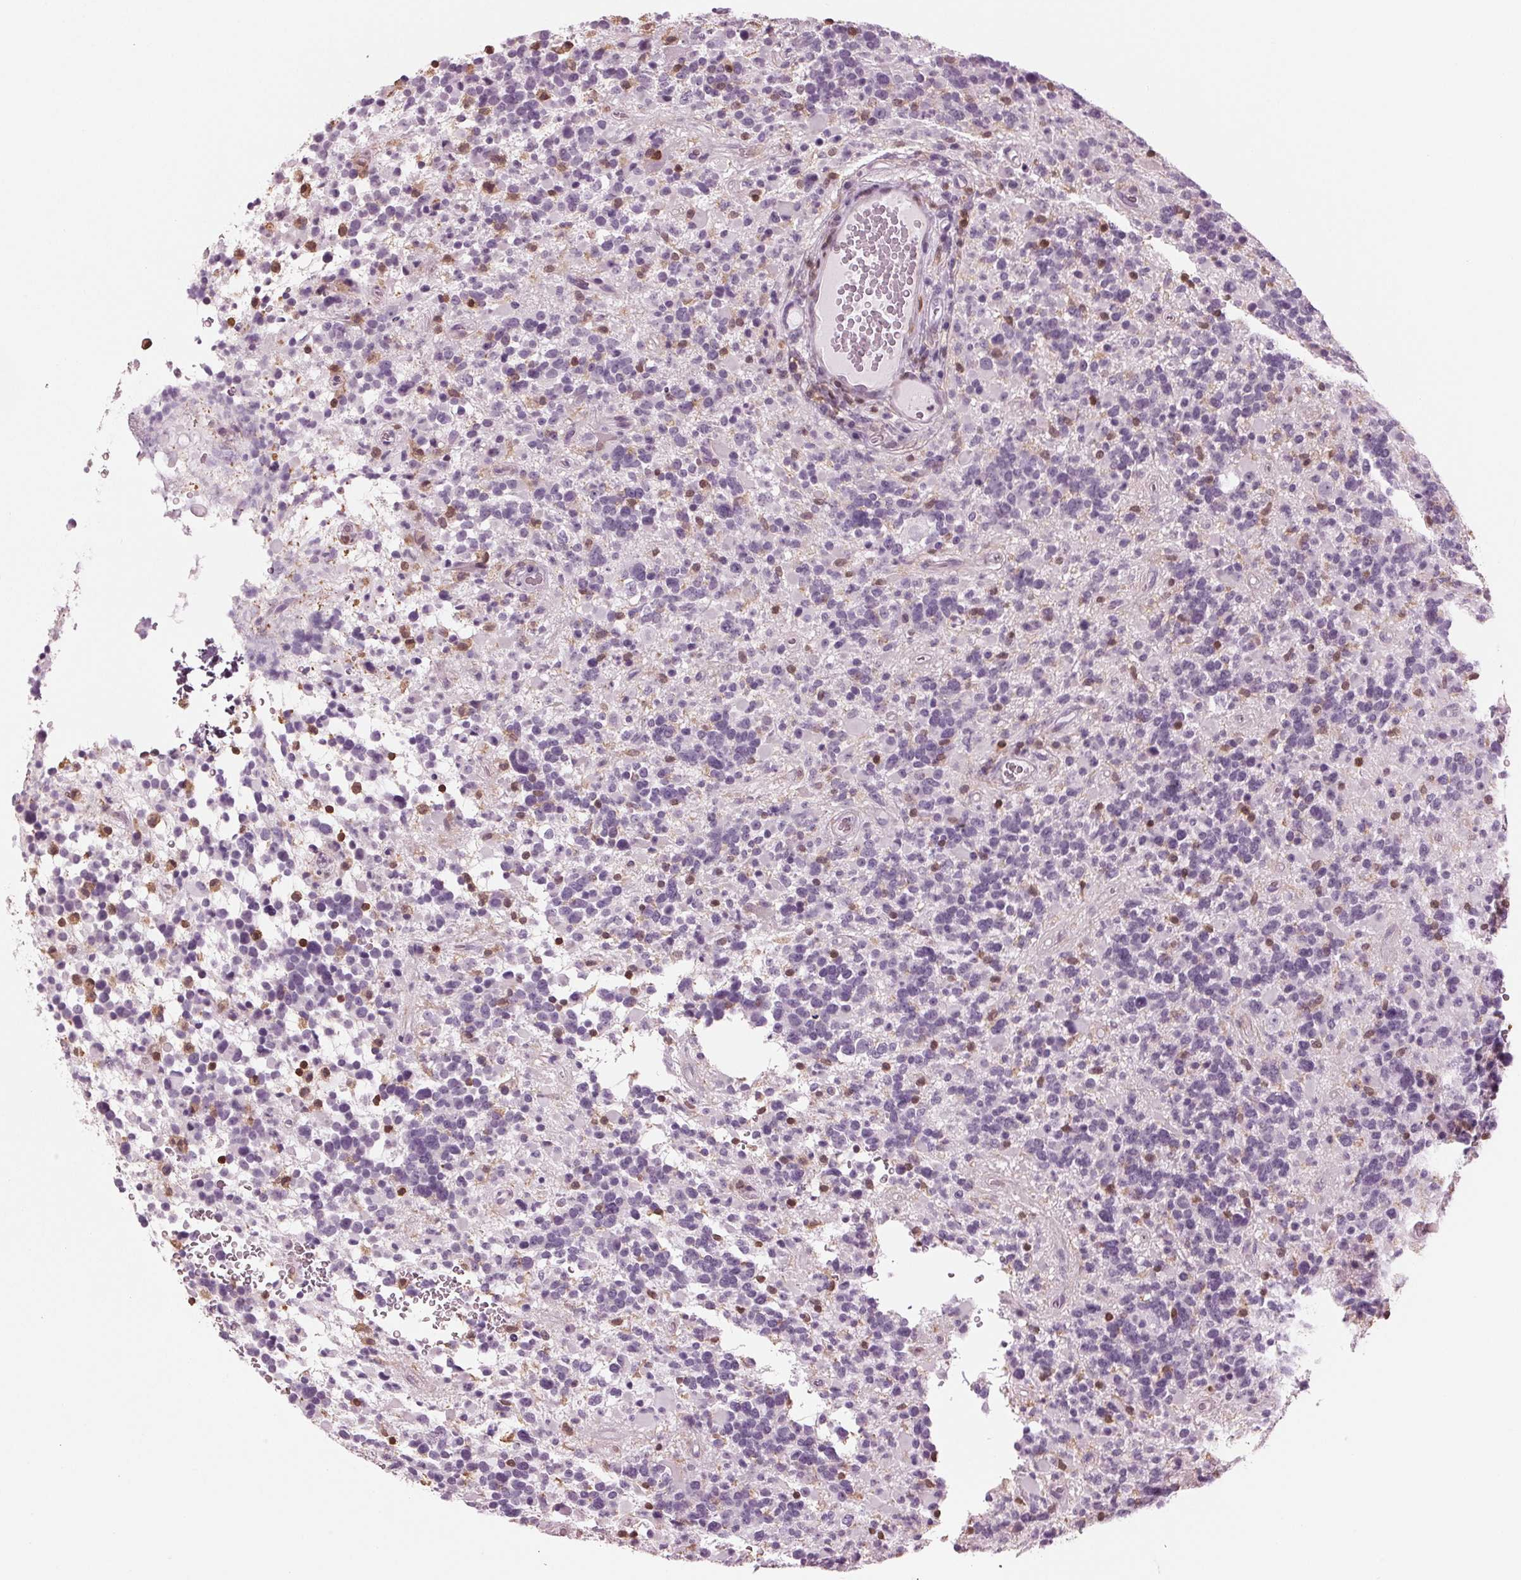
{"staining": {"intensity": "negative", "quantity": "none", "location": "none"}, "tissue": "glioma", "cell_type": "Tumor cells", "image_type": "cancer", "snomed": [{"axis": "morphology", "description": "Glioma, malignant, High grade"}, {"axis": "topography", "description": "Brain"}], "caption": "The histopathology image displays no staining of tumor cells in malignant glioma (high-grade). (DAB immunohistochemistry (IHC) visualized using brightfield microscopy, high magnification).", "gene": "BTLA", "patient": {"sex": "female", "age": 40}}